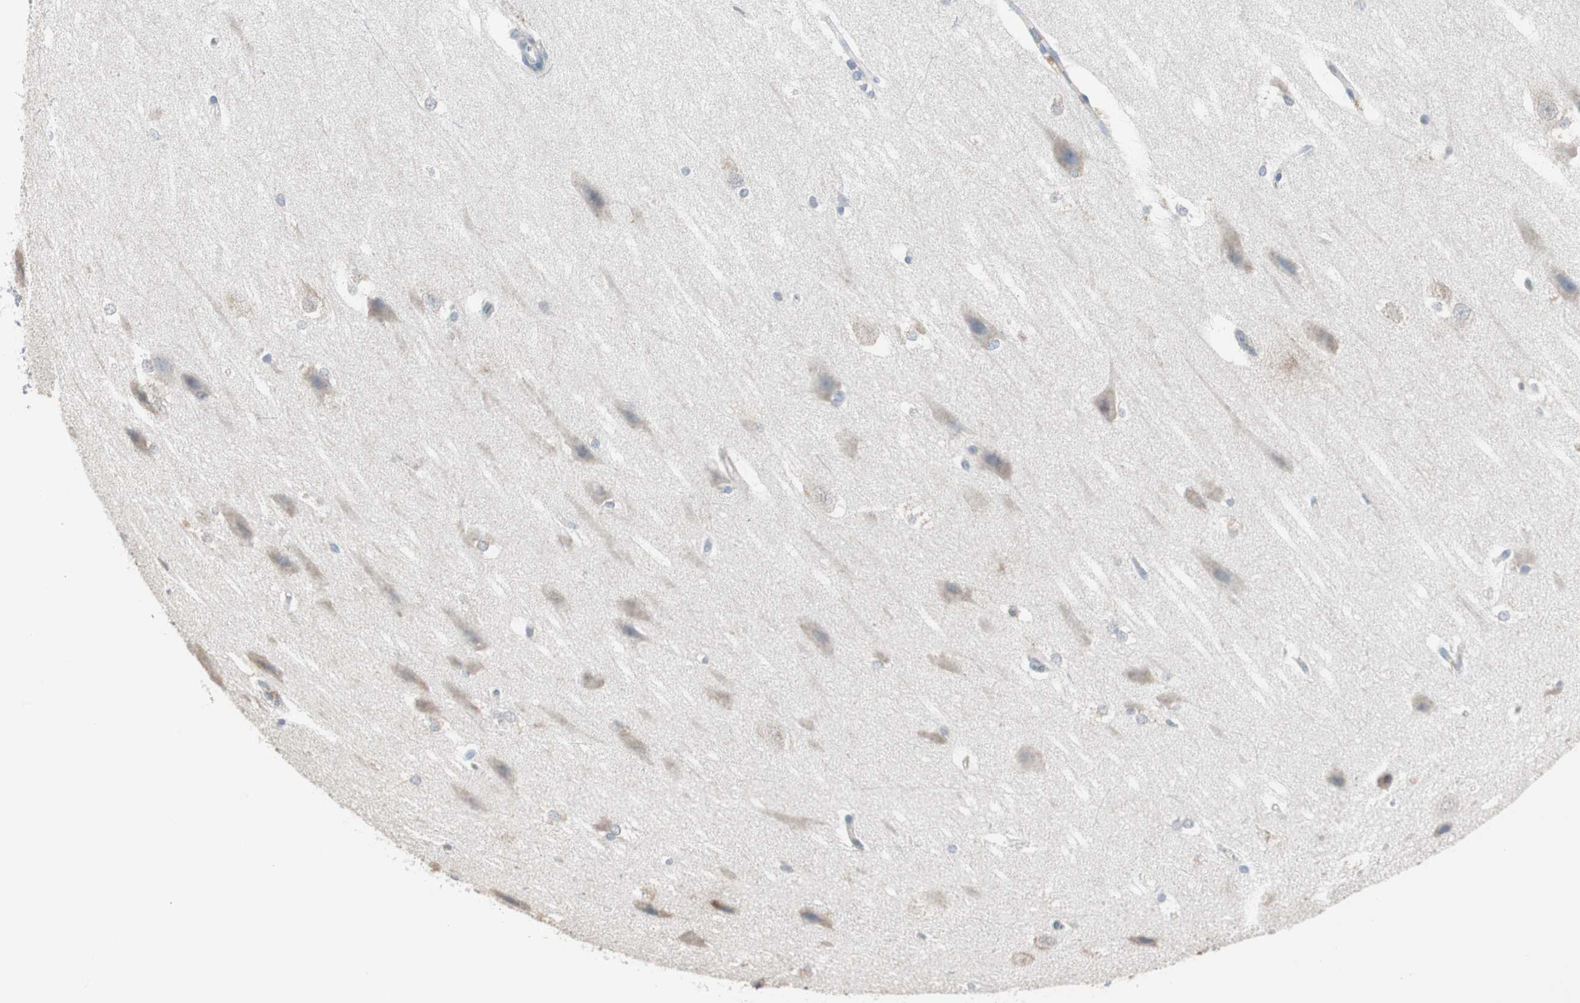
{"staining": {"intensity": "negative", "quantity": "none", "location": "none"}, "tissue": "hippocampus", "cell_type": "Glial cells", "image_type": "normal", "snomed": [{"axis": "morphology", "description": "Normal tissue, NOS"}, {"axis": "topography", "description": "Hippocampus"}], "caption": "The image exhibits no significant expression in glial cells of hippocampus. (Brightfield microscopy of DAB immunohistochemistry (IHC) at high magnification).", "gene": "TK1", "patient": {"sex": "female", "age": 19}}